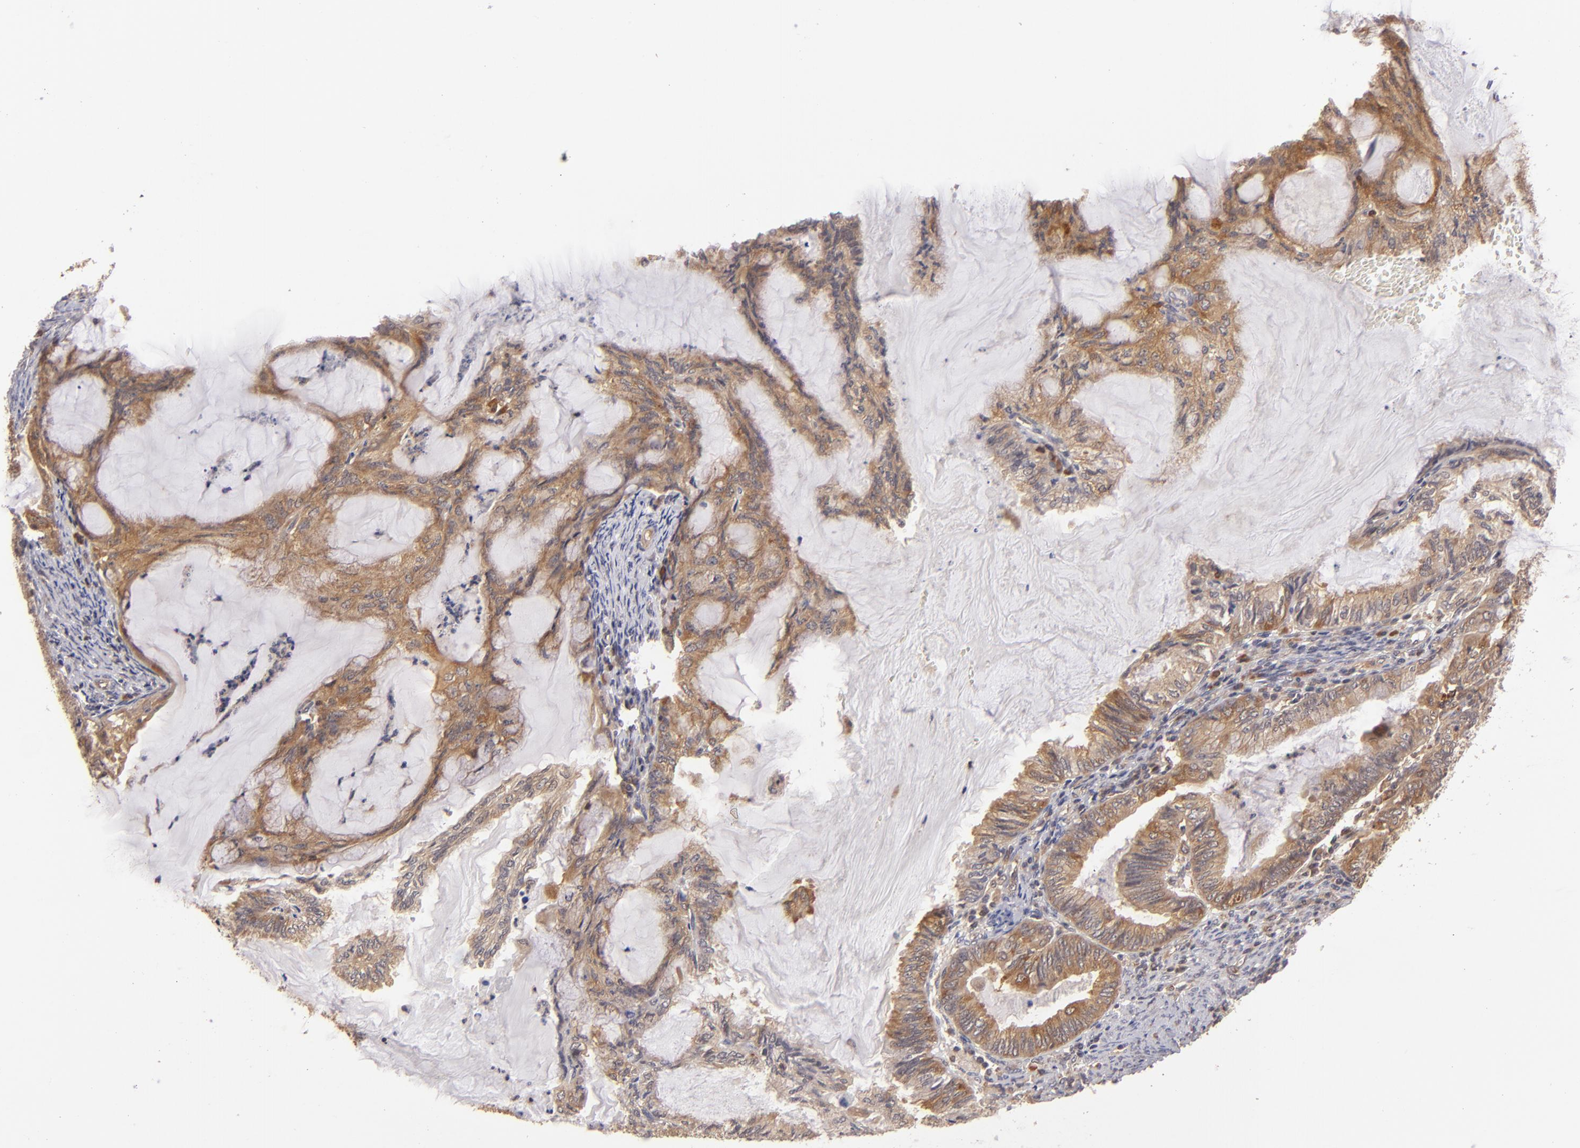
{"staining": {"intensity": "moderate", "quantity": ">75%", "location": "cytoplasmic/membranous"}, "tissue": "endometrial cancer", "cell_type": "Tumor cells", "image_type": "cancer", "snomed": [{"axis": "morphology", "description": "Adenocarcinoma, NOS"}, {"axis": "topography", "description": "Endometrium"}], "caption": "Endometrial cancer (adenocarcinoma) stained with a brown dye reveals moderate cytoplasmic/membranous positive positivity in about >75% of tumor cells.", "gene": "MAPK3", "patient": {"sex": "female", "age": 86}}